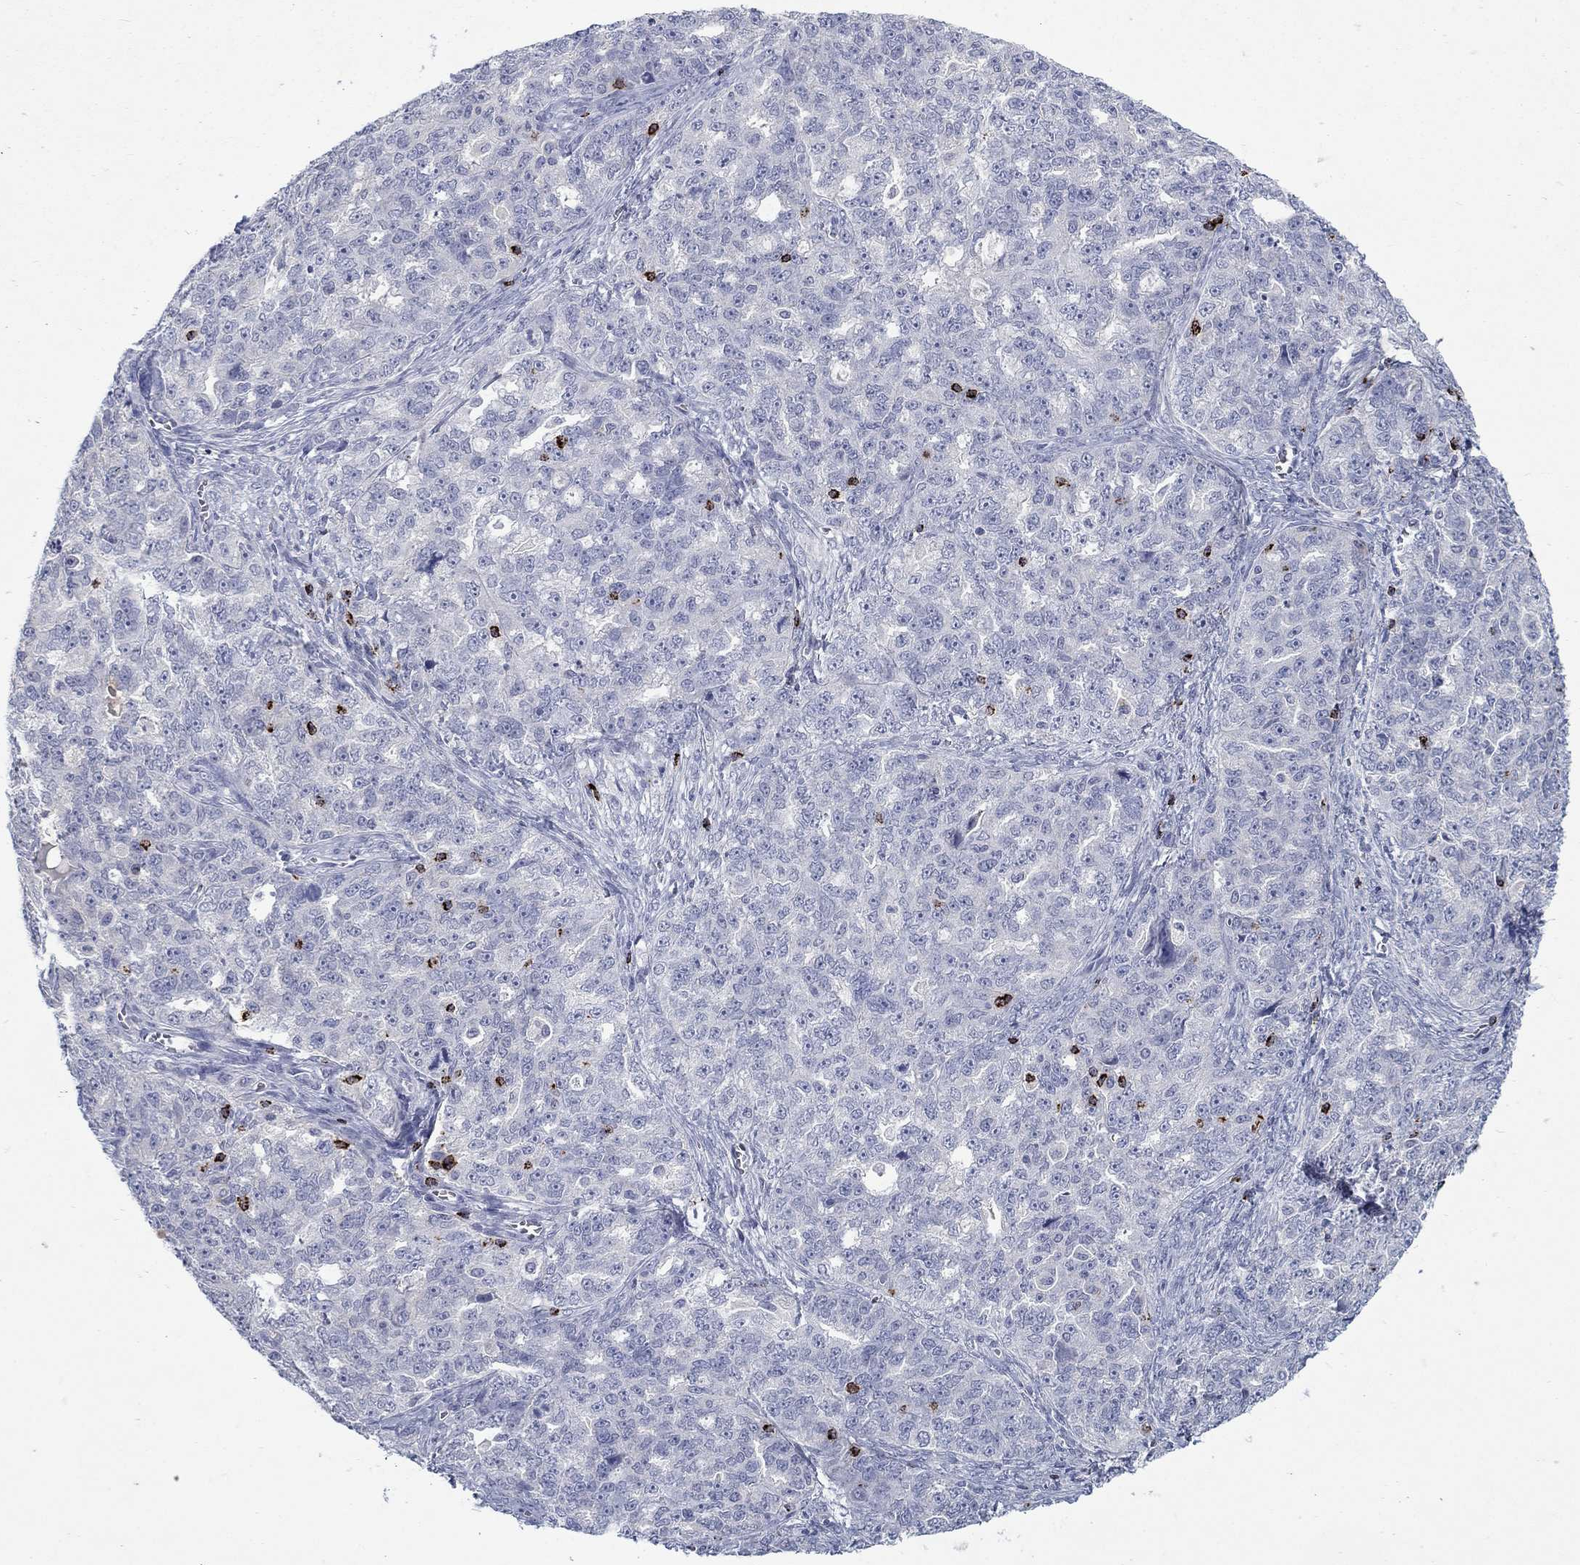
{"staining": {"intensity": "negative", "quantity": "none", "location": "none"}, "tissue": "ovarian cancer", "cell_type": "Tumor cells", "image_type": "cancer", "snomed": [{"axis": "morphology", "description": "Cystadenocarcinoma, serous, NOS"}, {"axis": "topography", "description": "Ovary"}], "caption": "Ovarian cancer was stained to show a protein in brown. There is no significant positivity in tumor cells. (DAB IHC with hematoxylin counter stain).", "gene": "GZMA", "patient": {"sex": "female", "age": 51}}